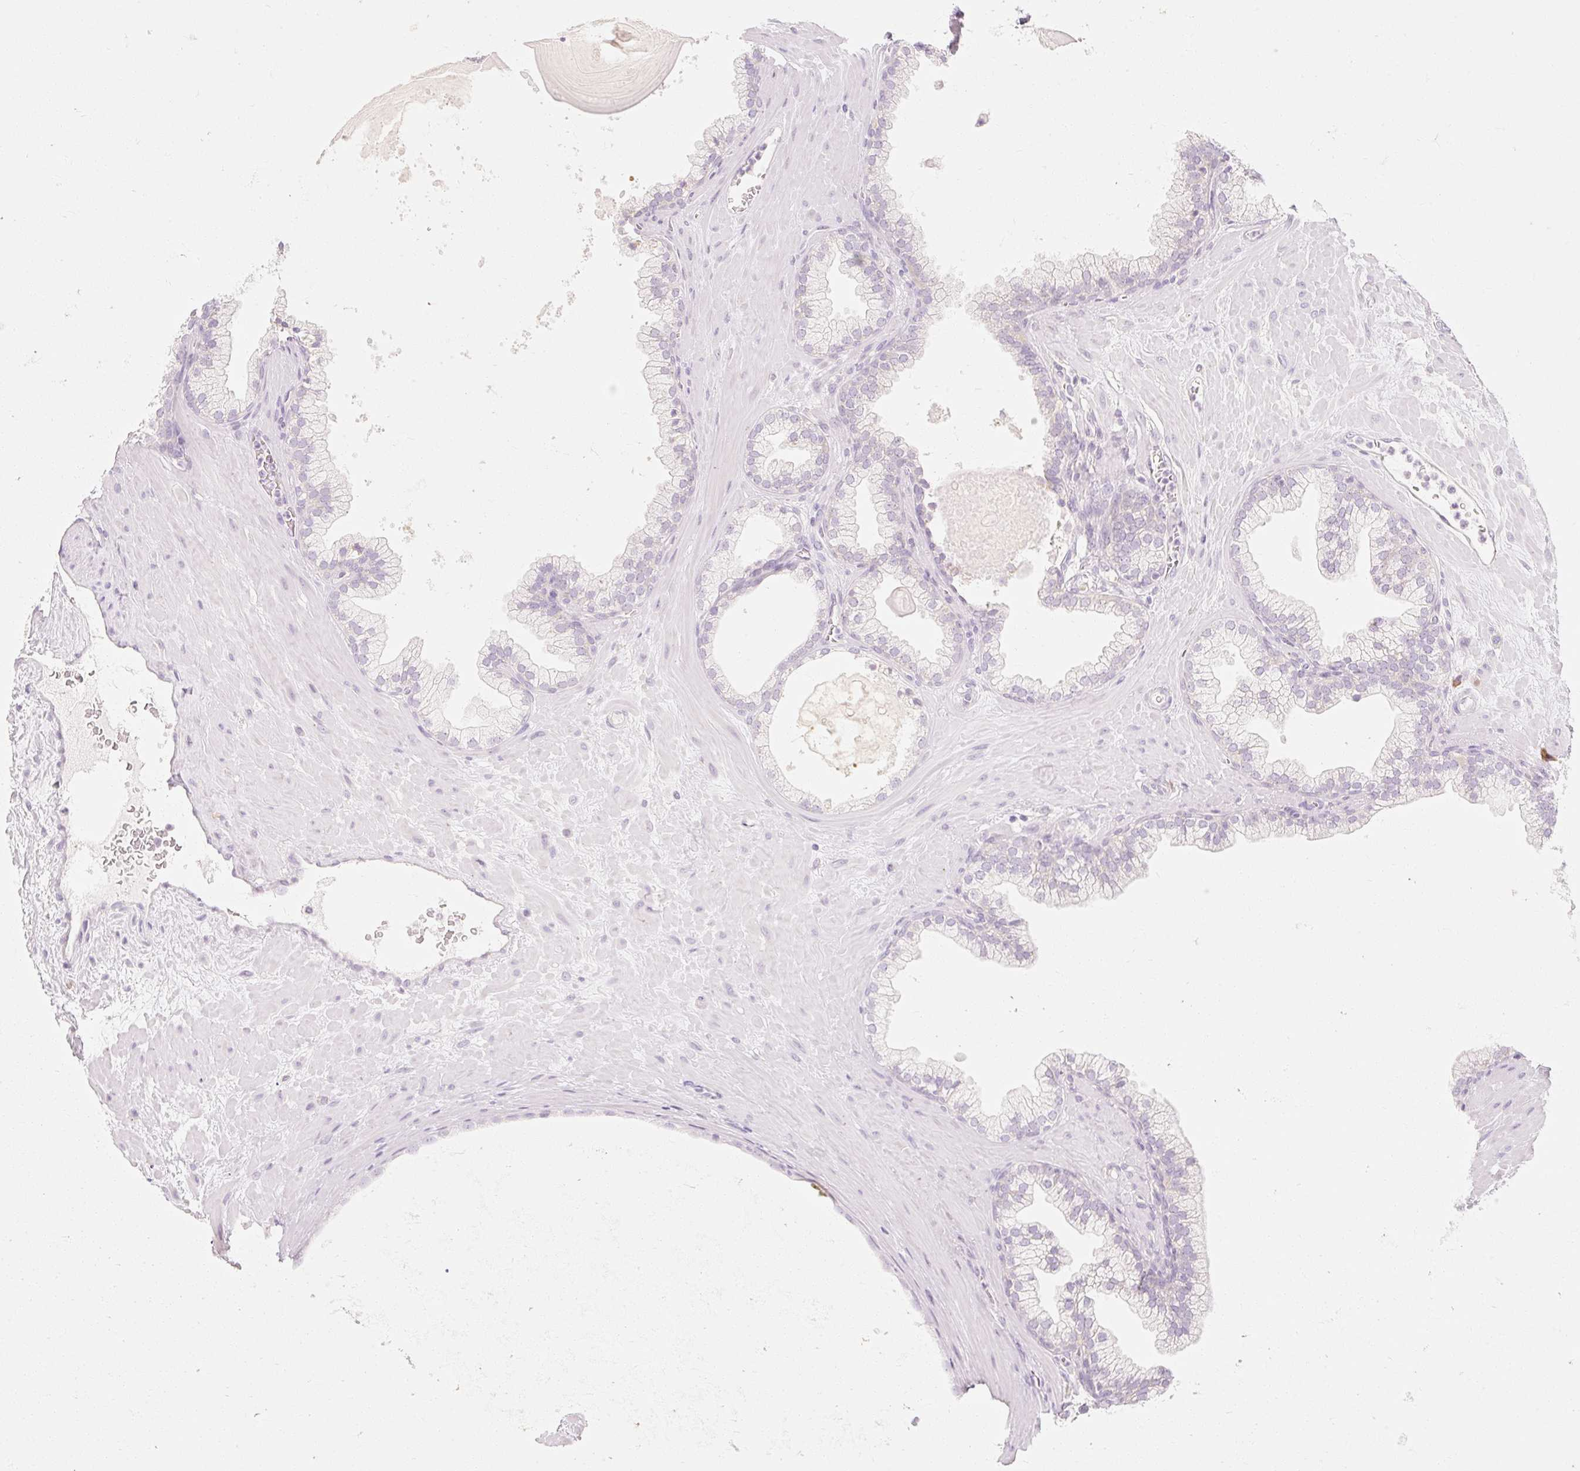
{"staining": {"intensity": "negative", "quantity": "none", "location": "none"}, "tissue": "prostate", "cell_type": "Glandular cells", "image_type": "normal", "snomed": [{"axis": "morphology", "description": "Normal tissue, NOS"}, {"axis": "topography", "description": "Prostate"}, {"axis": "topography", "description": "Peripheral nerve tissue"}], "caption": "Immunohistochemistry of normal prostate reveals no staining in glandular cells.", "gene": "MYO1D", "patient": {"sex": "male", "age": 61}}